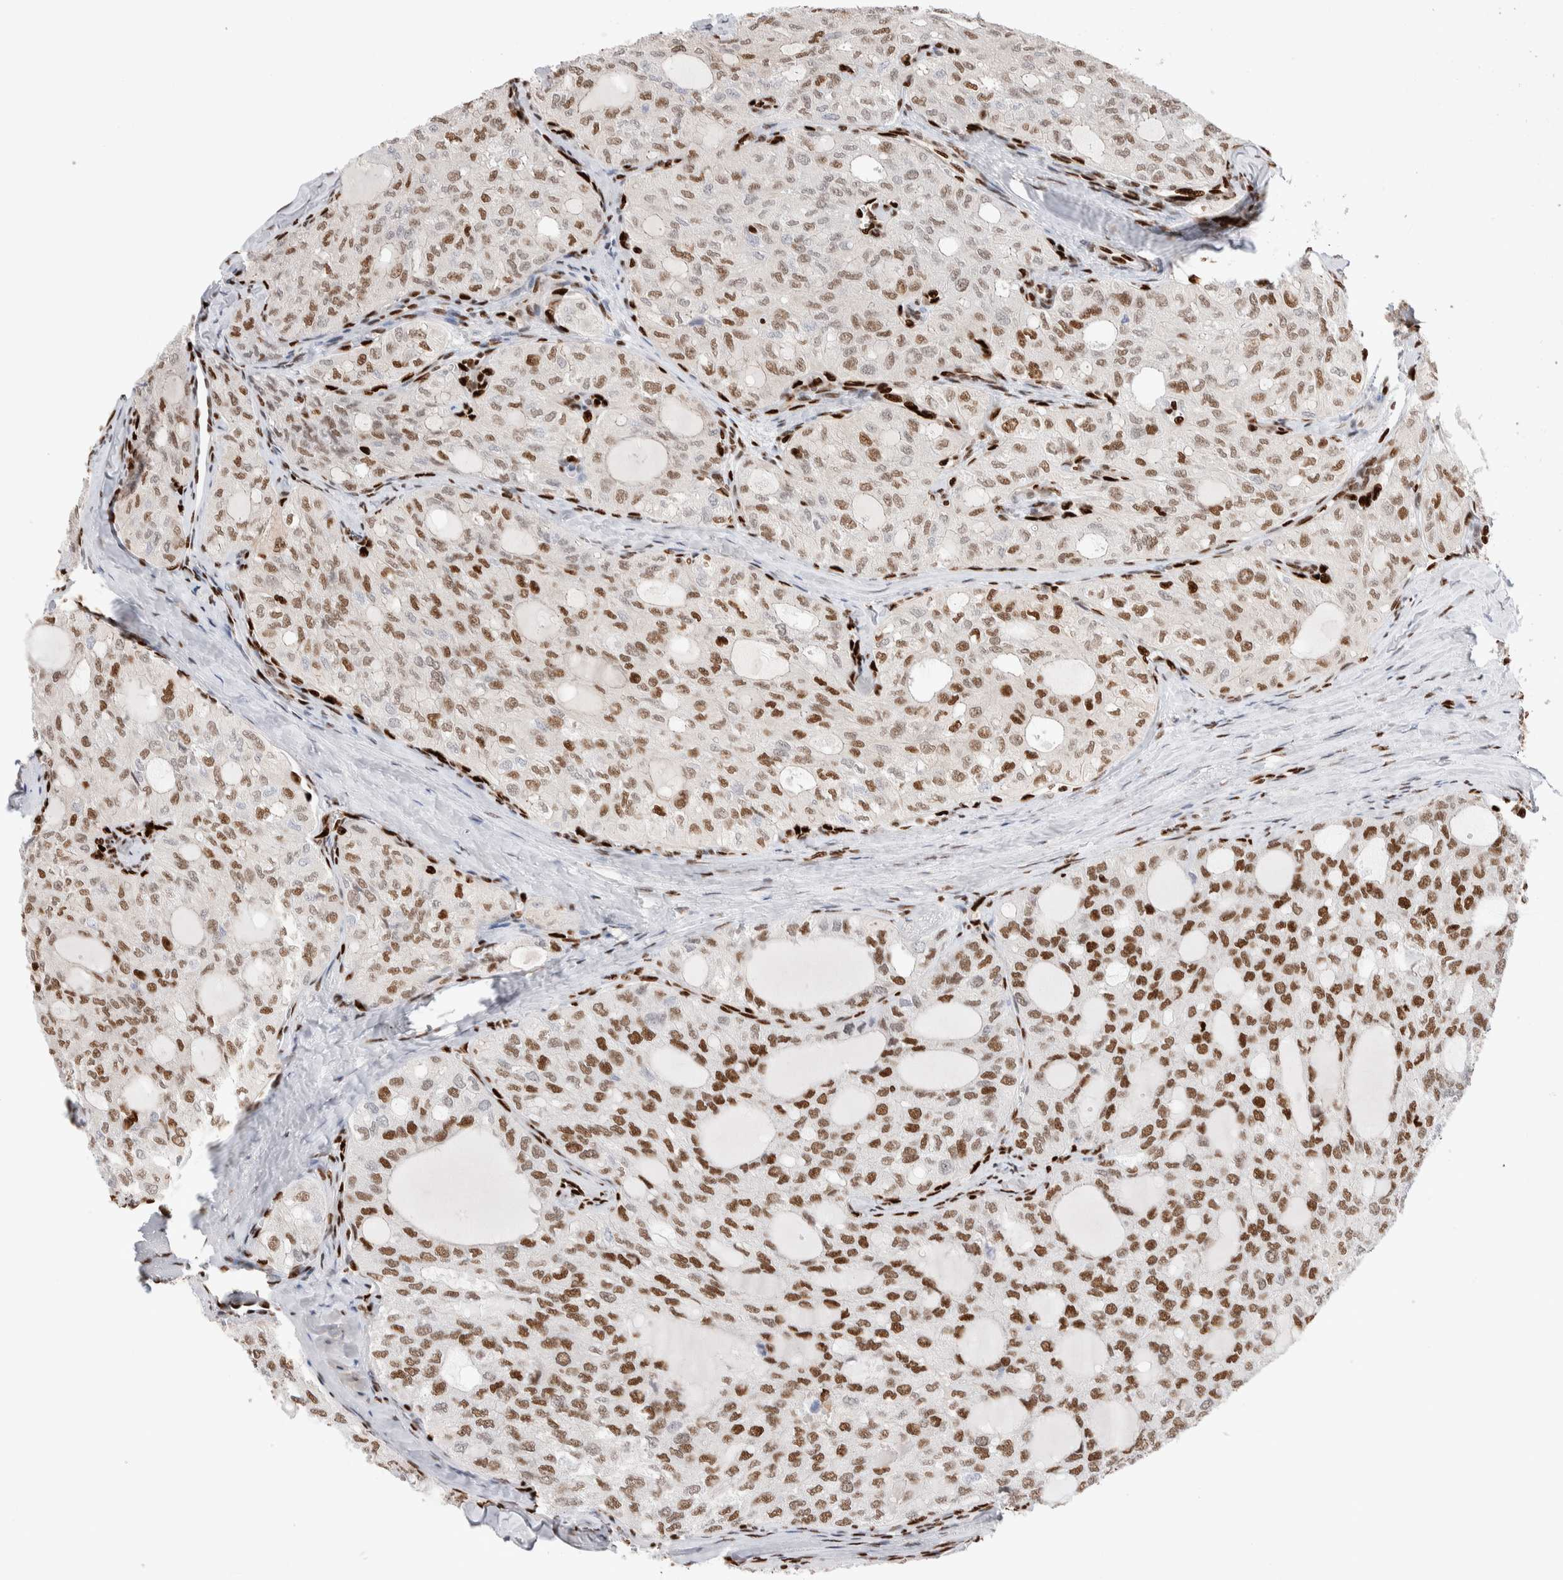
{"staining": {"intensity": "strong", "quantity": "25%-75%", "location": "nuclear"}, "tissue": "thyroid cancer", "cell_type": "Tumor cells", "image_type": "cancer", "snomed": [{"axis": "morphology", "description": "Follicular adenoma carcinoma, NOS"}, {"axis": "topography", "description": "Thyroid gland"}], "caption": "Brown immunohistochemical staining in follicular adenoma carcinoma (thyroid) demonstrates strong nuclear staining in about 25%-75% of tumor cells.", "gene": "RNASEK-C17orf49", "patient": {"sex": "male", "age": 75}}